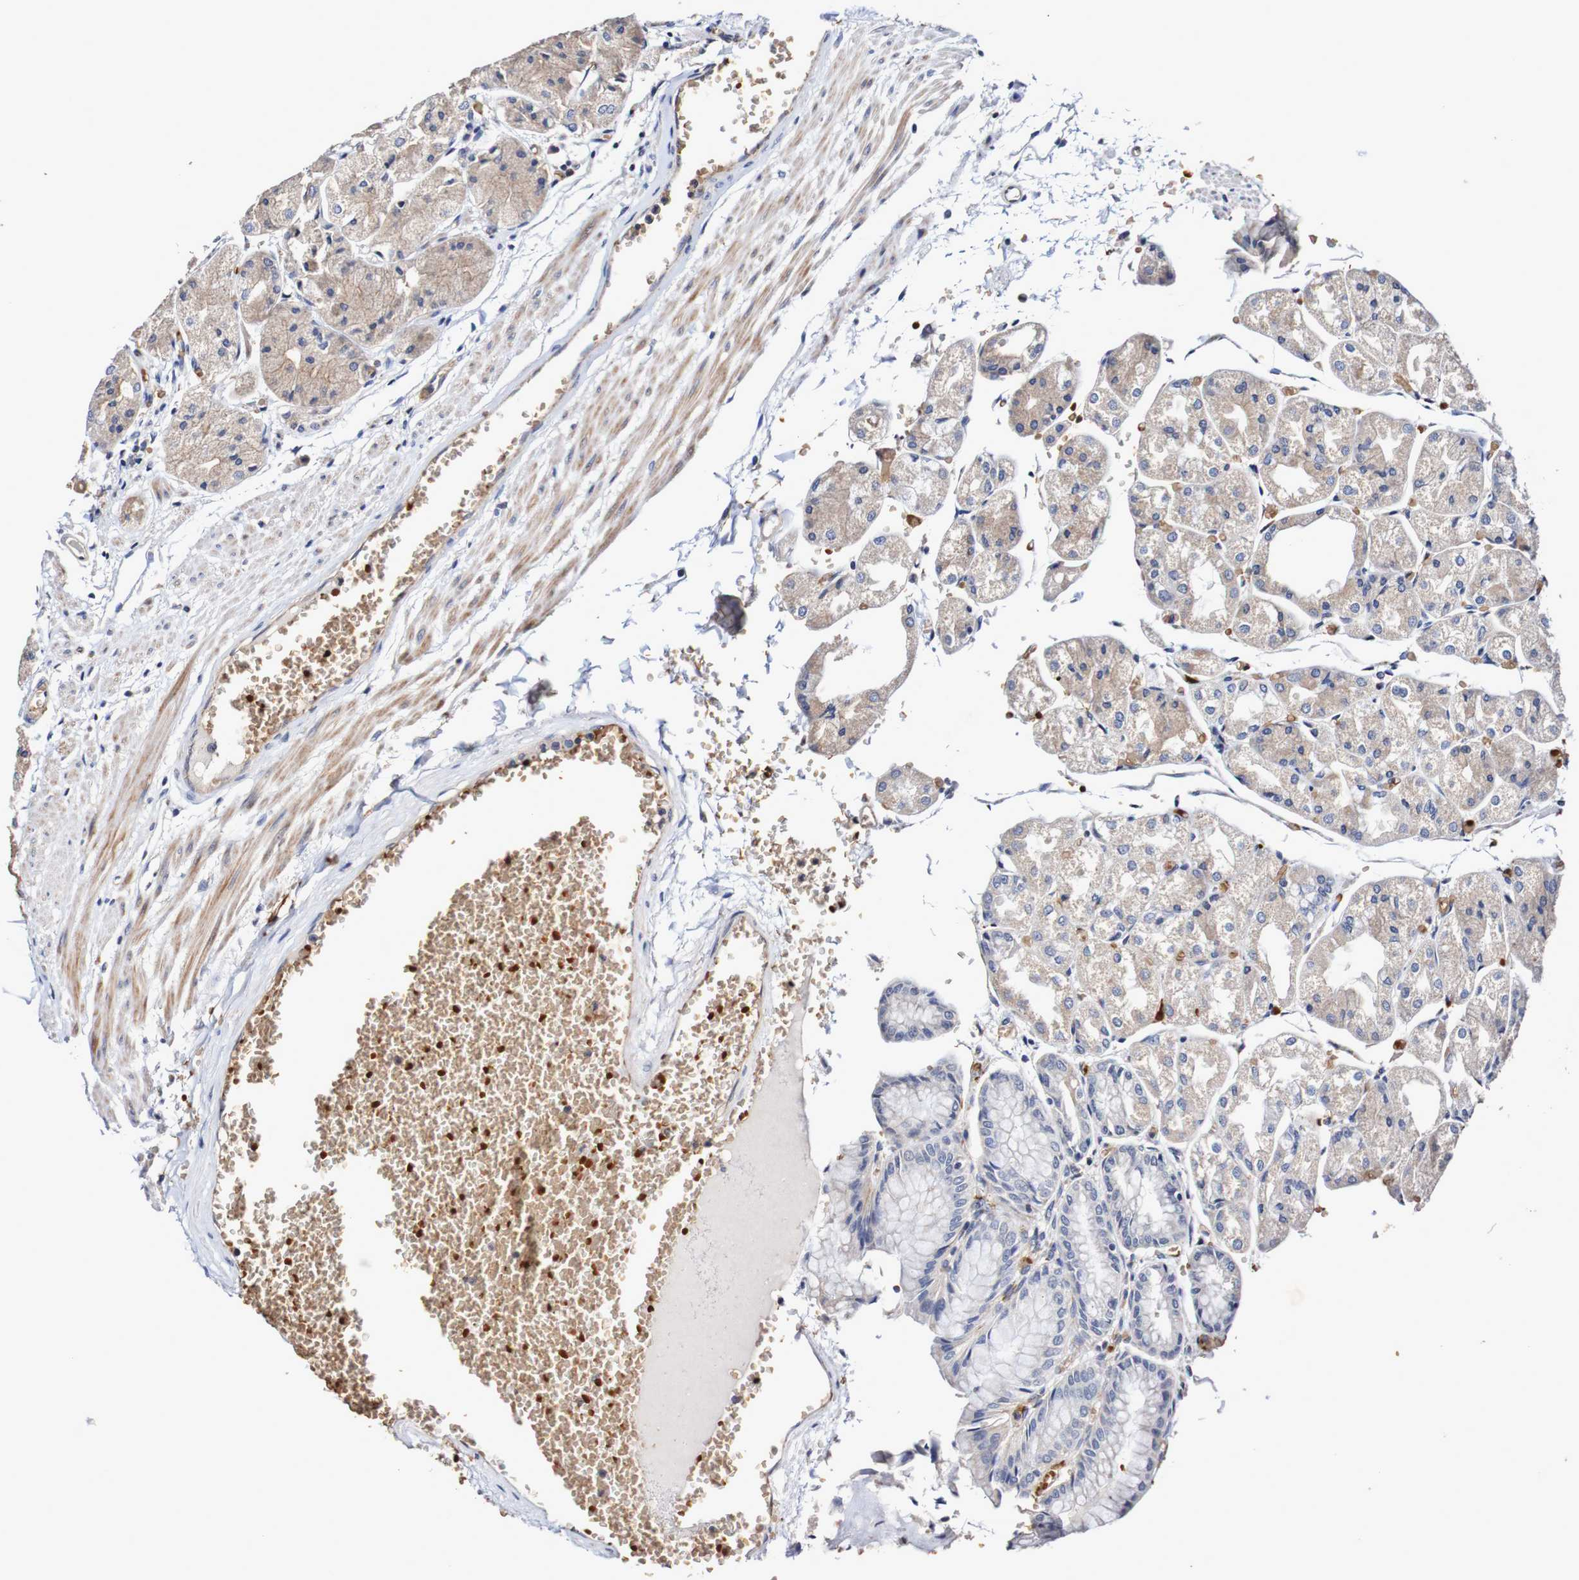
{"staining": {"intensity": "weak", "quantity": "25%-75%", "location": "cytoplasmic/membranous"}, "tissue": "stomach", "cell_type": "Glandular cells", "image_type": "normal", "snomed": [{"axis": "morphology", "description": "Normal tissue, NOS"}, {"axis": "topography", "description": "Stomach, upper"}], "caption": "Brown immunohistochemical staining in normal human stomach demonstrates weak cytoplasmic/membranous expression in about 25%-75% of glandular cells. Nuclei are stained in blue.", "gene": "WNT4", "patient": {"sex": "male", "age": 72}}